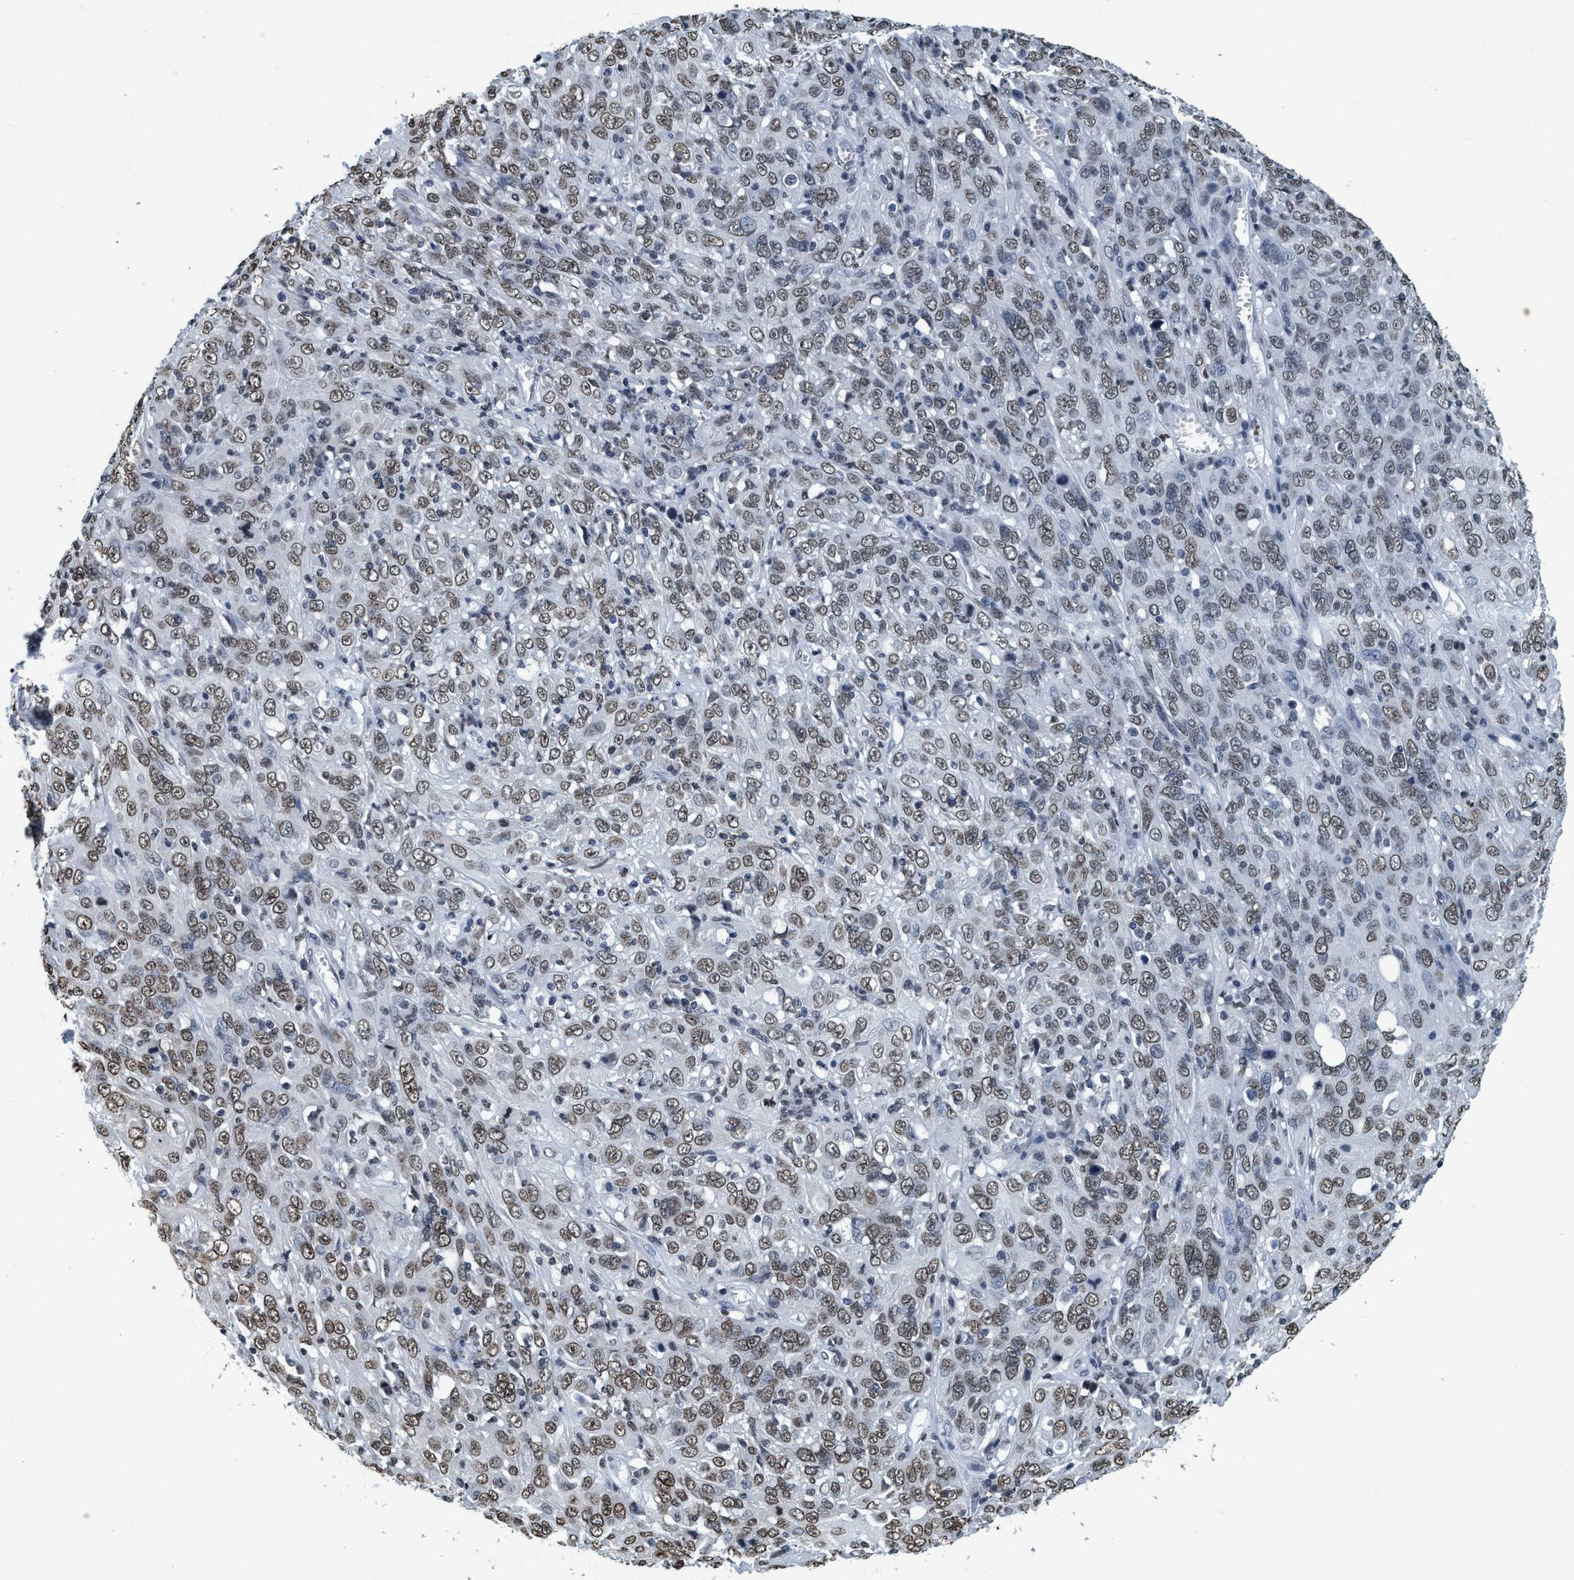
{"staining": {"intensity": "weak", "quantity": ">75%", "location": "nuclear"}, "tissue": "cervical cancer", "cell_type": "Tumor cells", "image_type": "cancer", "snomed": [{"axis": "morphology", "description": "Squamous cell carcinoma, NOS"}, {"axis": "topography", "description": "Cervix"}], "caption": "DAB (3,3'-diaminobenzidine) immunohistochemical staining of human squamous cell carcinoma (cervical) displays weak nuclear protein positivity in approximately >75% of tumor cells. The staining was performed using DAB (3,3'-diaminobenzidine), with brown indicating positive protein expression. Nuclei are stained blue with hematoxylin.", "gene": "CCNE2", "patient": {"sex": "female", "age": 46}}